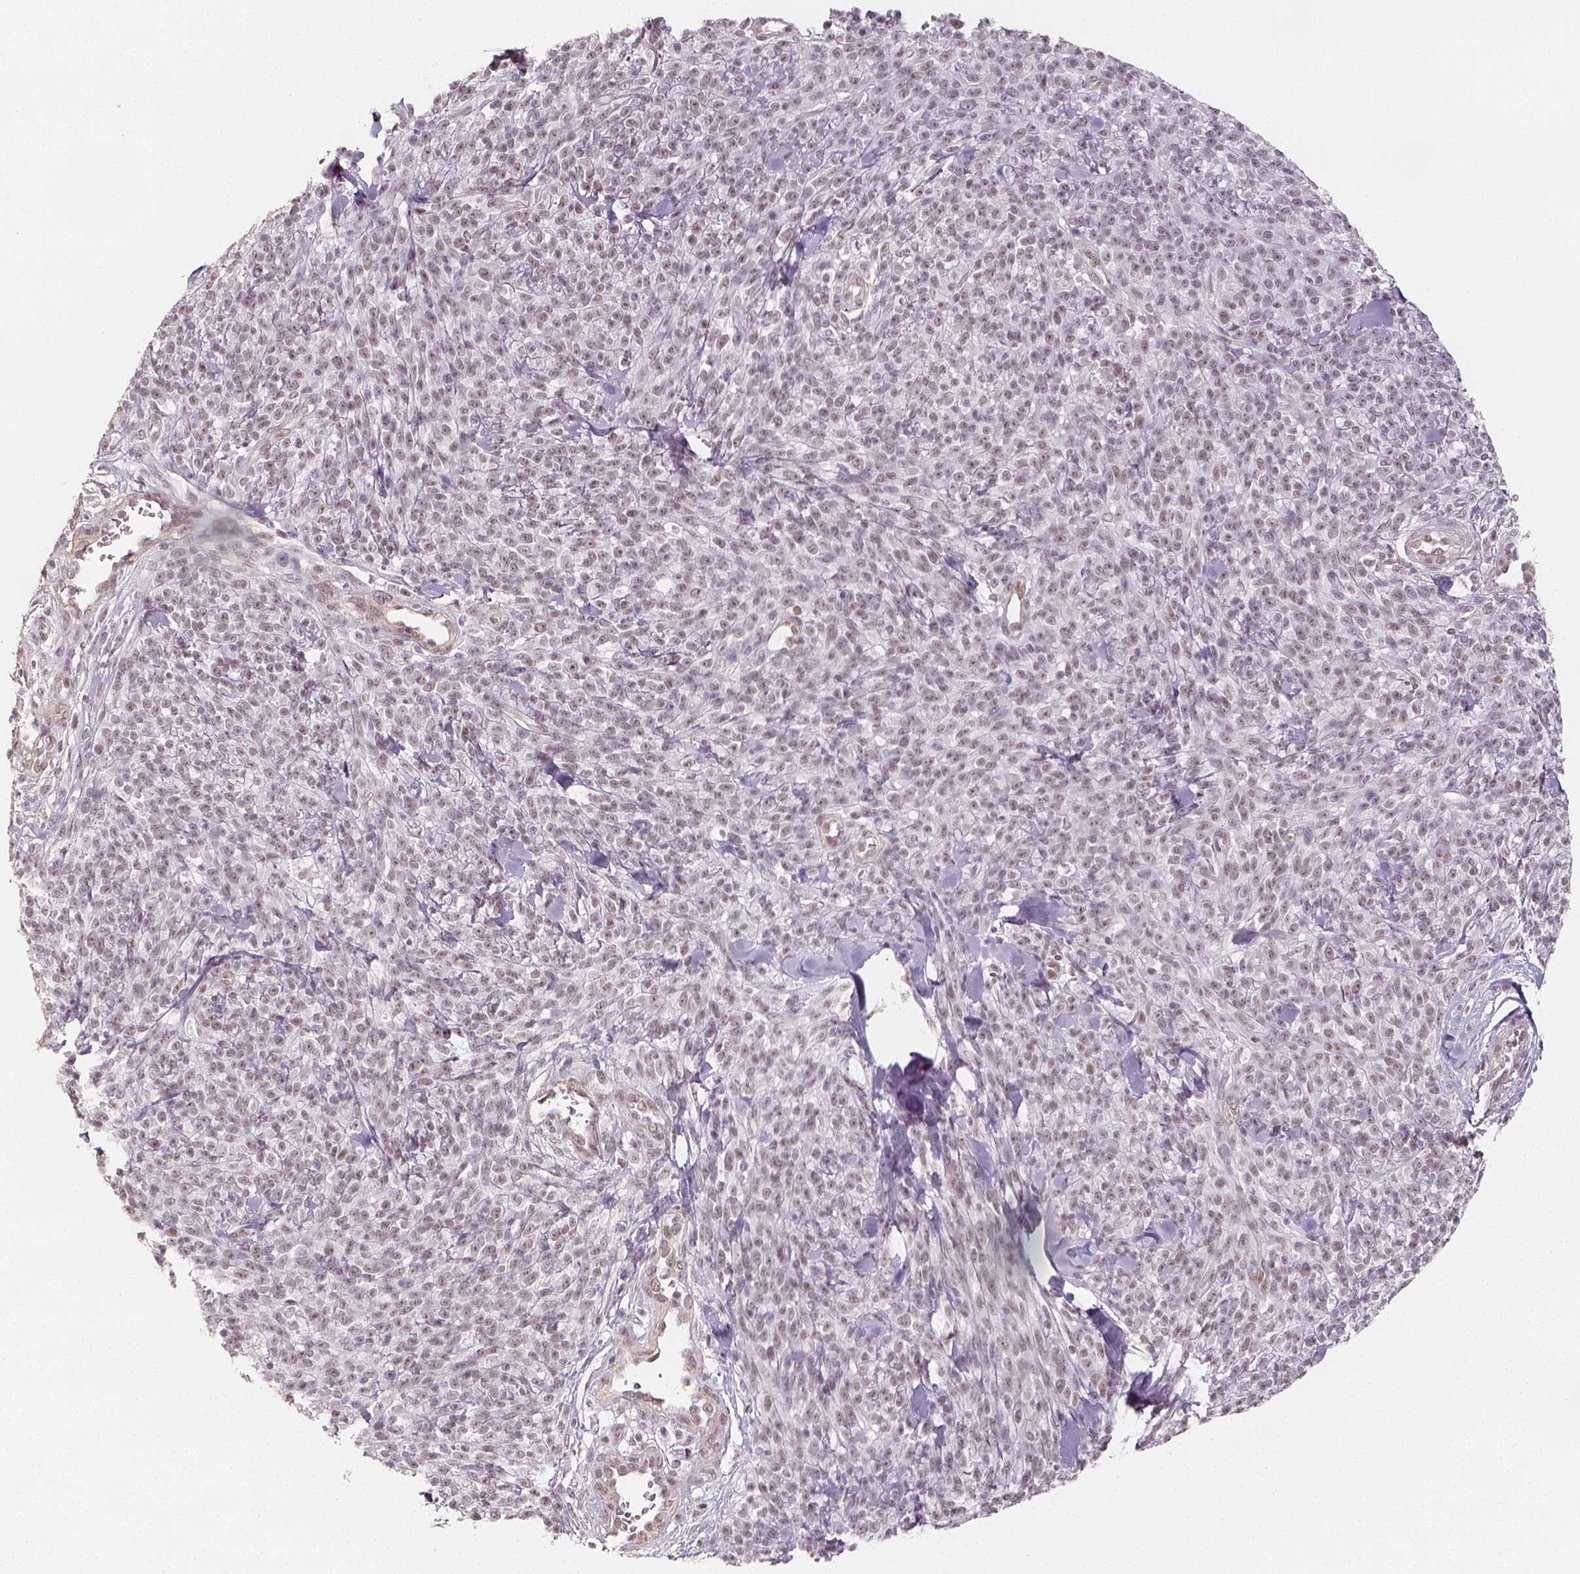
{"staining": {"intensity": "weak", "quantity": ">75%", "location": "nuclear"}, "tissue": "melanoma", "cell_type": "Tumor cells", "image_type": "cancer", "snomed": [{"axis": "morphology", "description": "Malignant melanoma, NOS"}, {"axis": "topography", "description": "Skin"}, {"axis": "topography", "description": "Skin of trunk"}], "caption": "Immunohistochemistry (IHC) (DAB (3,3'-diaminobenzidine)) staining of melanoma shows weak nuclear protein positivity in about >75% of tumor cells. (DAB IHC, brown staining for protein, blue staining for nuclei).", "gene": "HDAC1", "patient": {"sex": "male", "age": 74}}